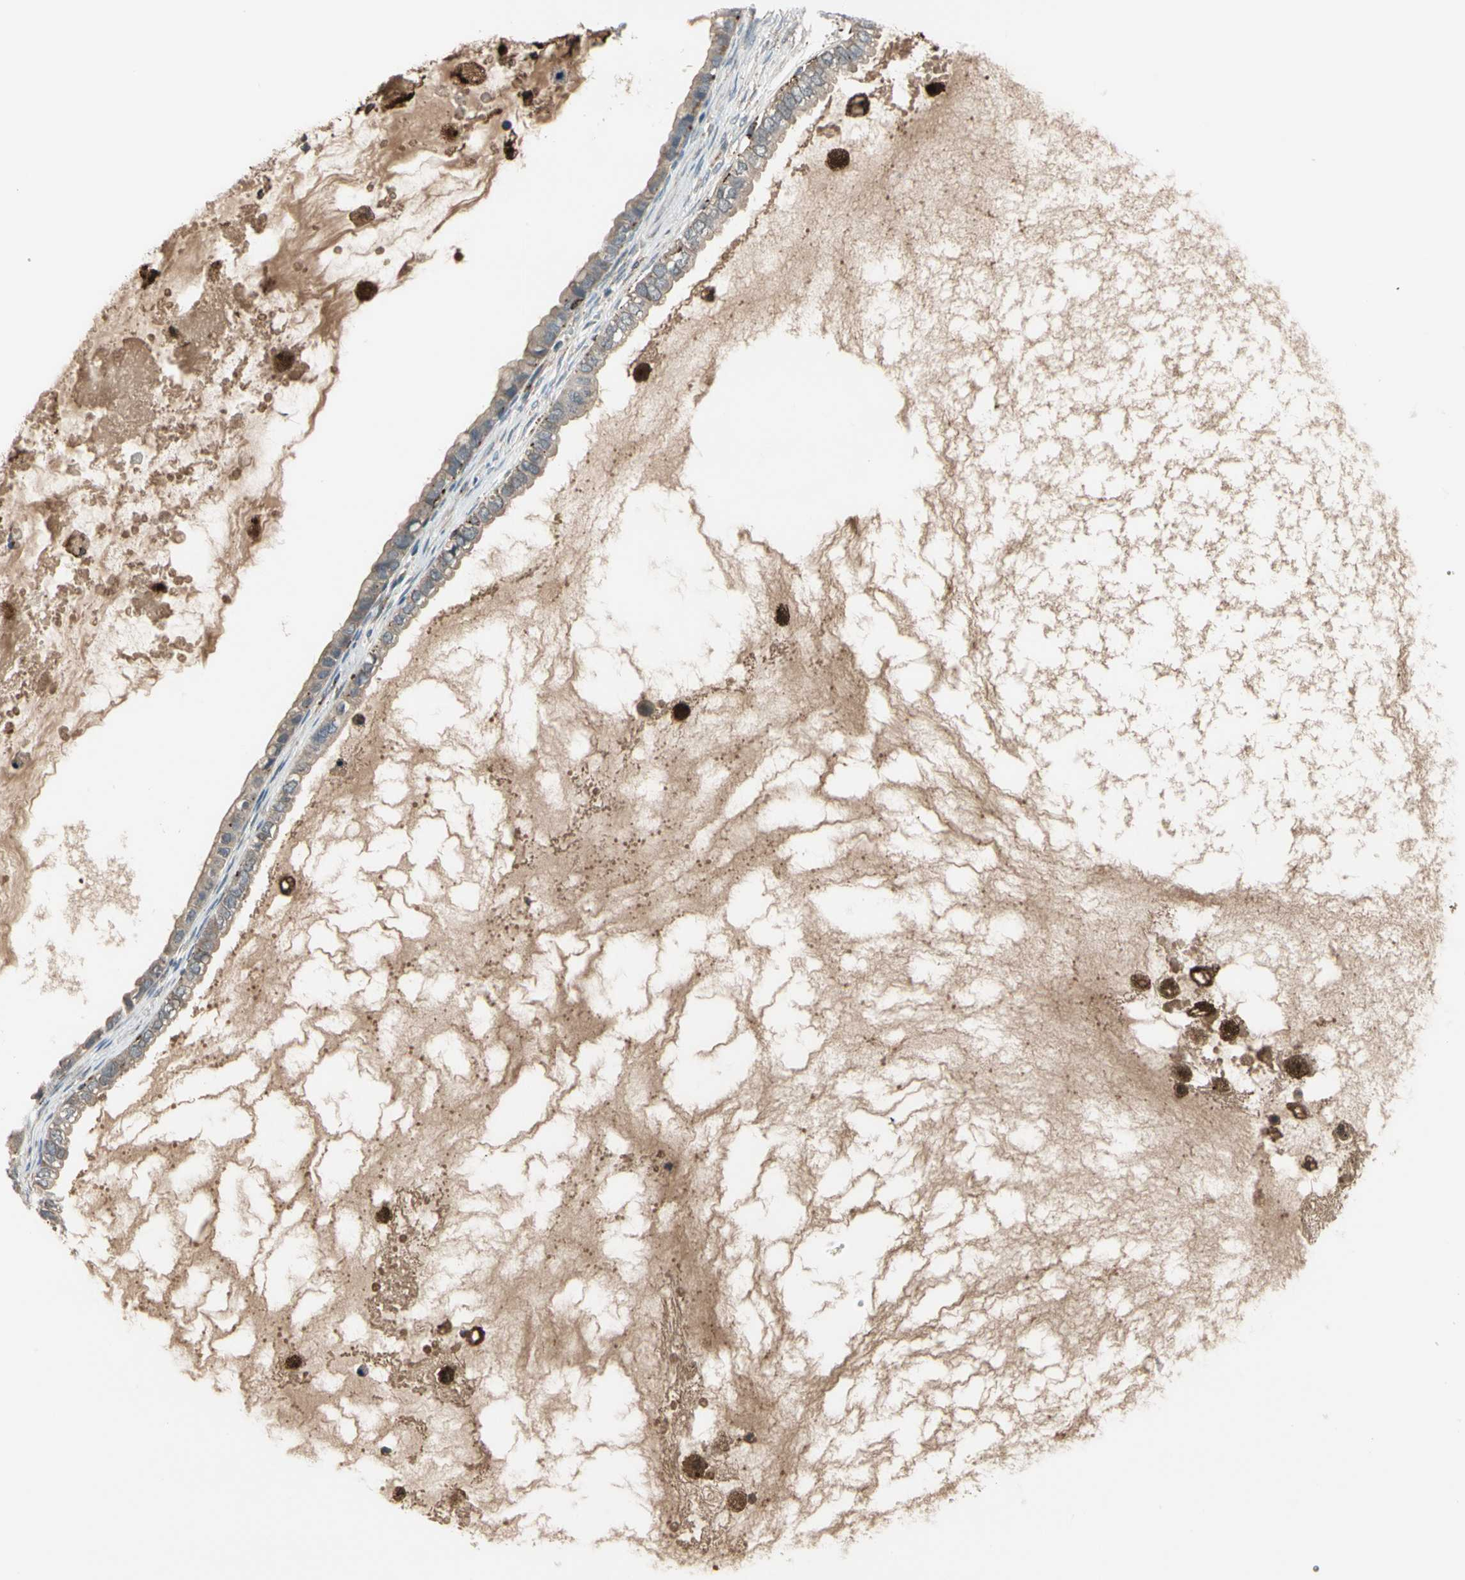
{"staining": {"intensity": "weak", "quantity": ">75%", "location": "cytoplasmic/membranous"}, "tissue": "ovarian cancer", "cell_type": "Tumor cells", "image_type": "cancer", "snomed": [{"axis": "morphology", "description": "Cystadenocarcinoma, mucinous, NOS"}, {"axis": "topography", "description": "Ovary"}], "caption": "Protein staining of mucinous cystadenocarcinoma (ovarian) tissue displays weak cytoplasmic/membranous staining in about >75% of tumor cells. The protein is shown in brown color, while the nuclei are stained blue.", "gene": "GM2A", "patient": {"sex": "female", "age": 80}}